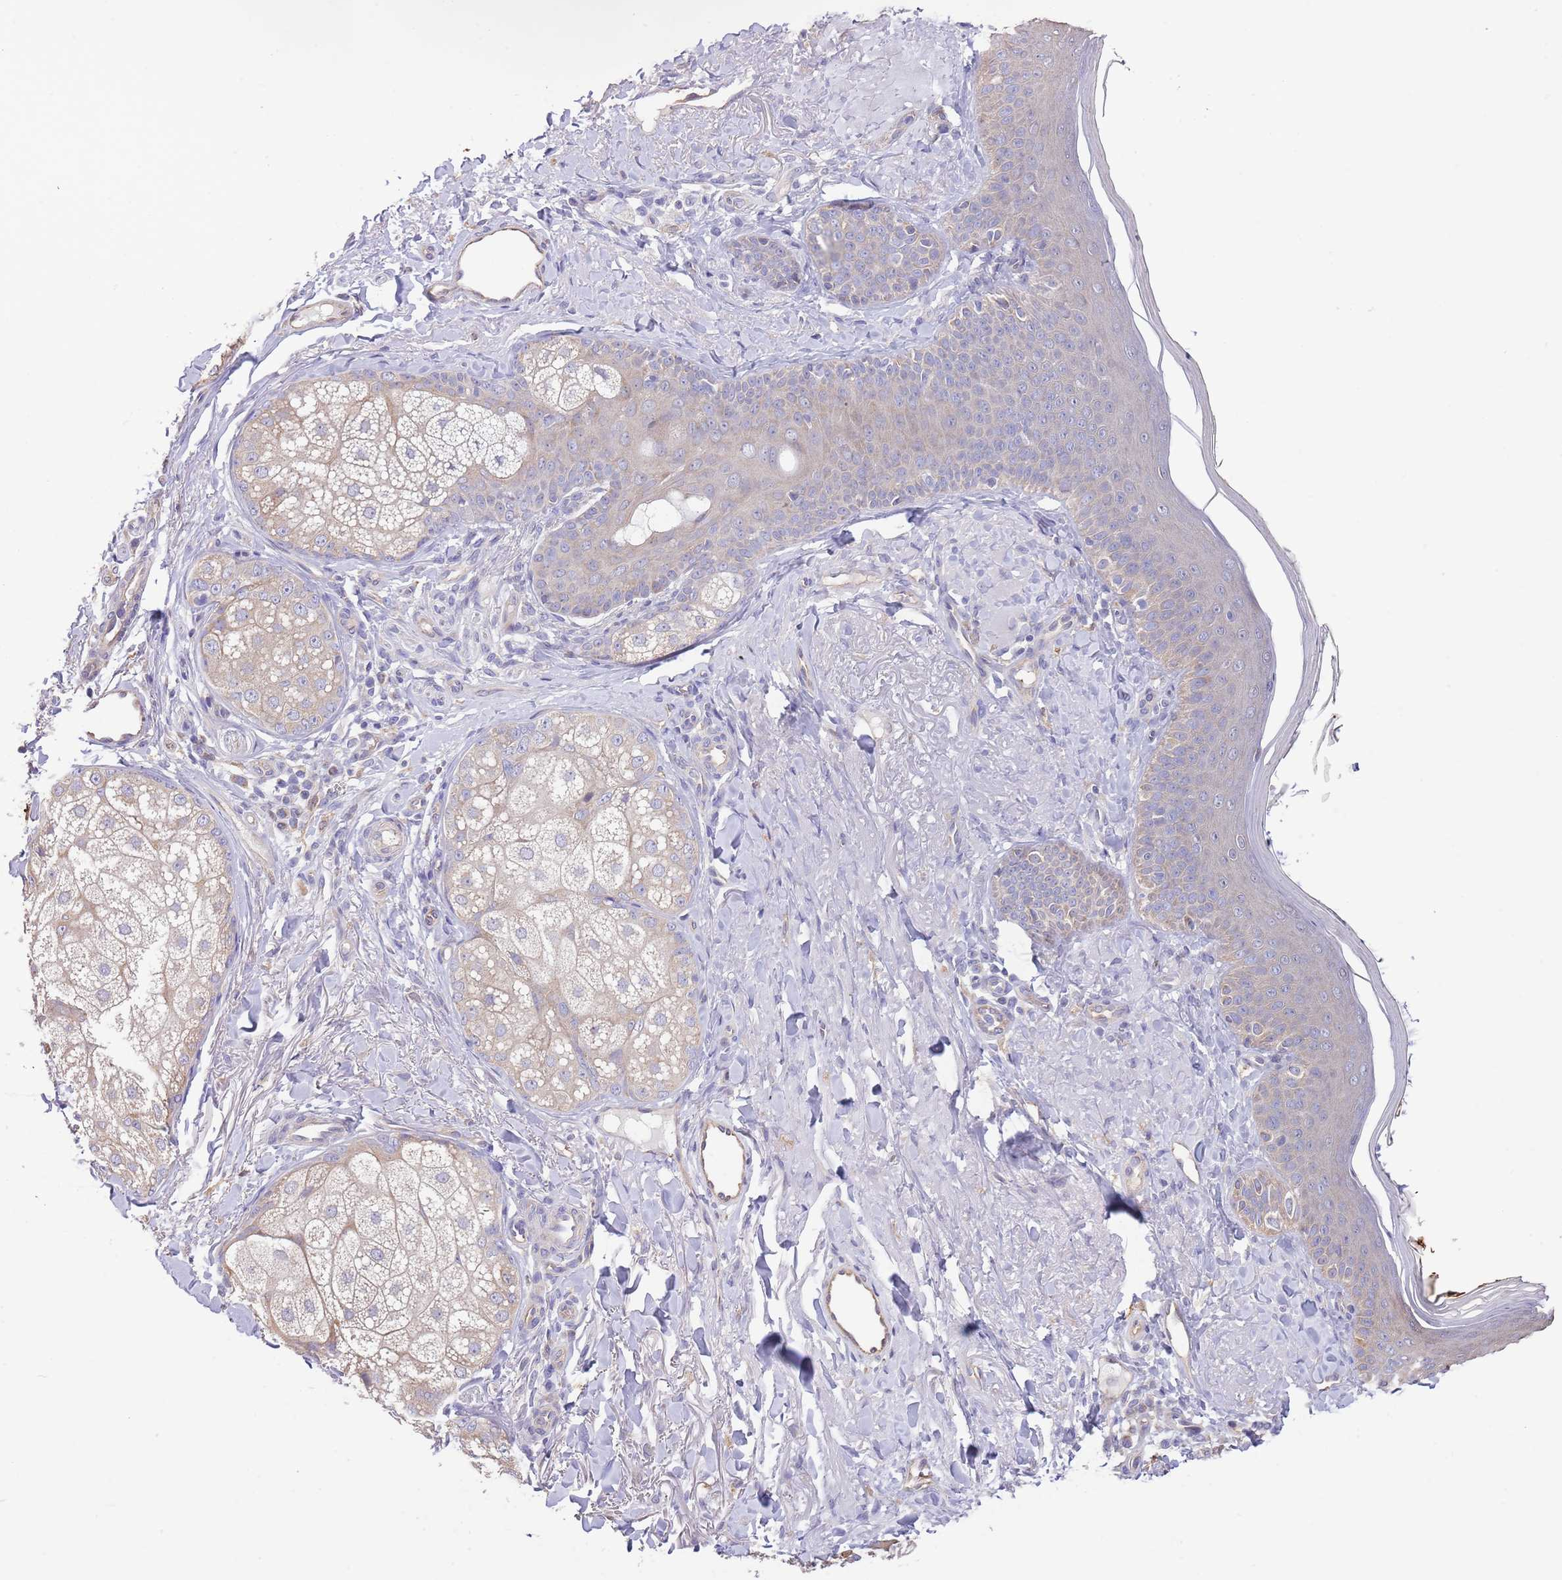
{"staining": {"intensity": "negative", "quantity": "none", "location": "none"}, "tissue": "skin", "cell_type": "Fibroblasts", "image_type": "normal", "snomed": [{"axis": "morphology", "description": "Normal tissue, NOS"}, {"axis": "topography", "description": "Skin"}], "caption": "A photomicrograph of skin stained for a protein shows no brown staining in fibroblasts. Nuclei are stained in blue.", "gene": "LIPJ", "patient": {"sex": "male", "age": 57}}